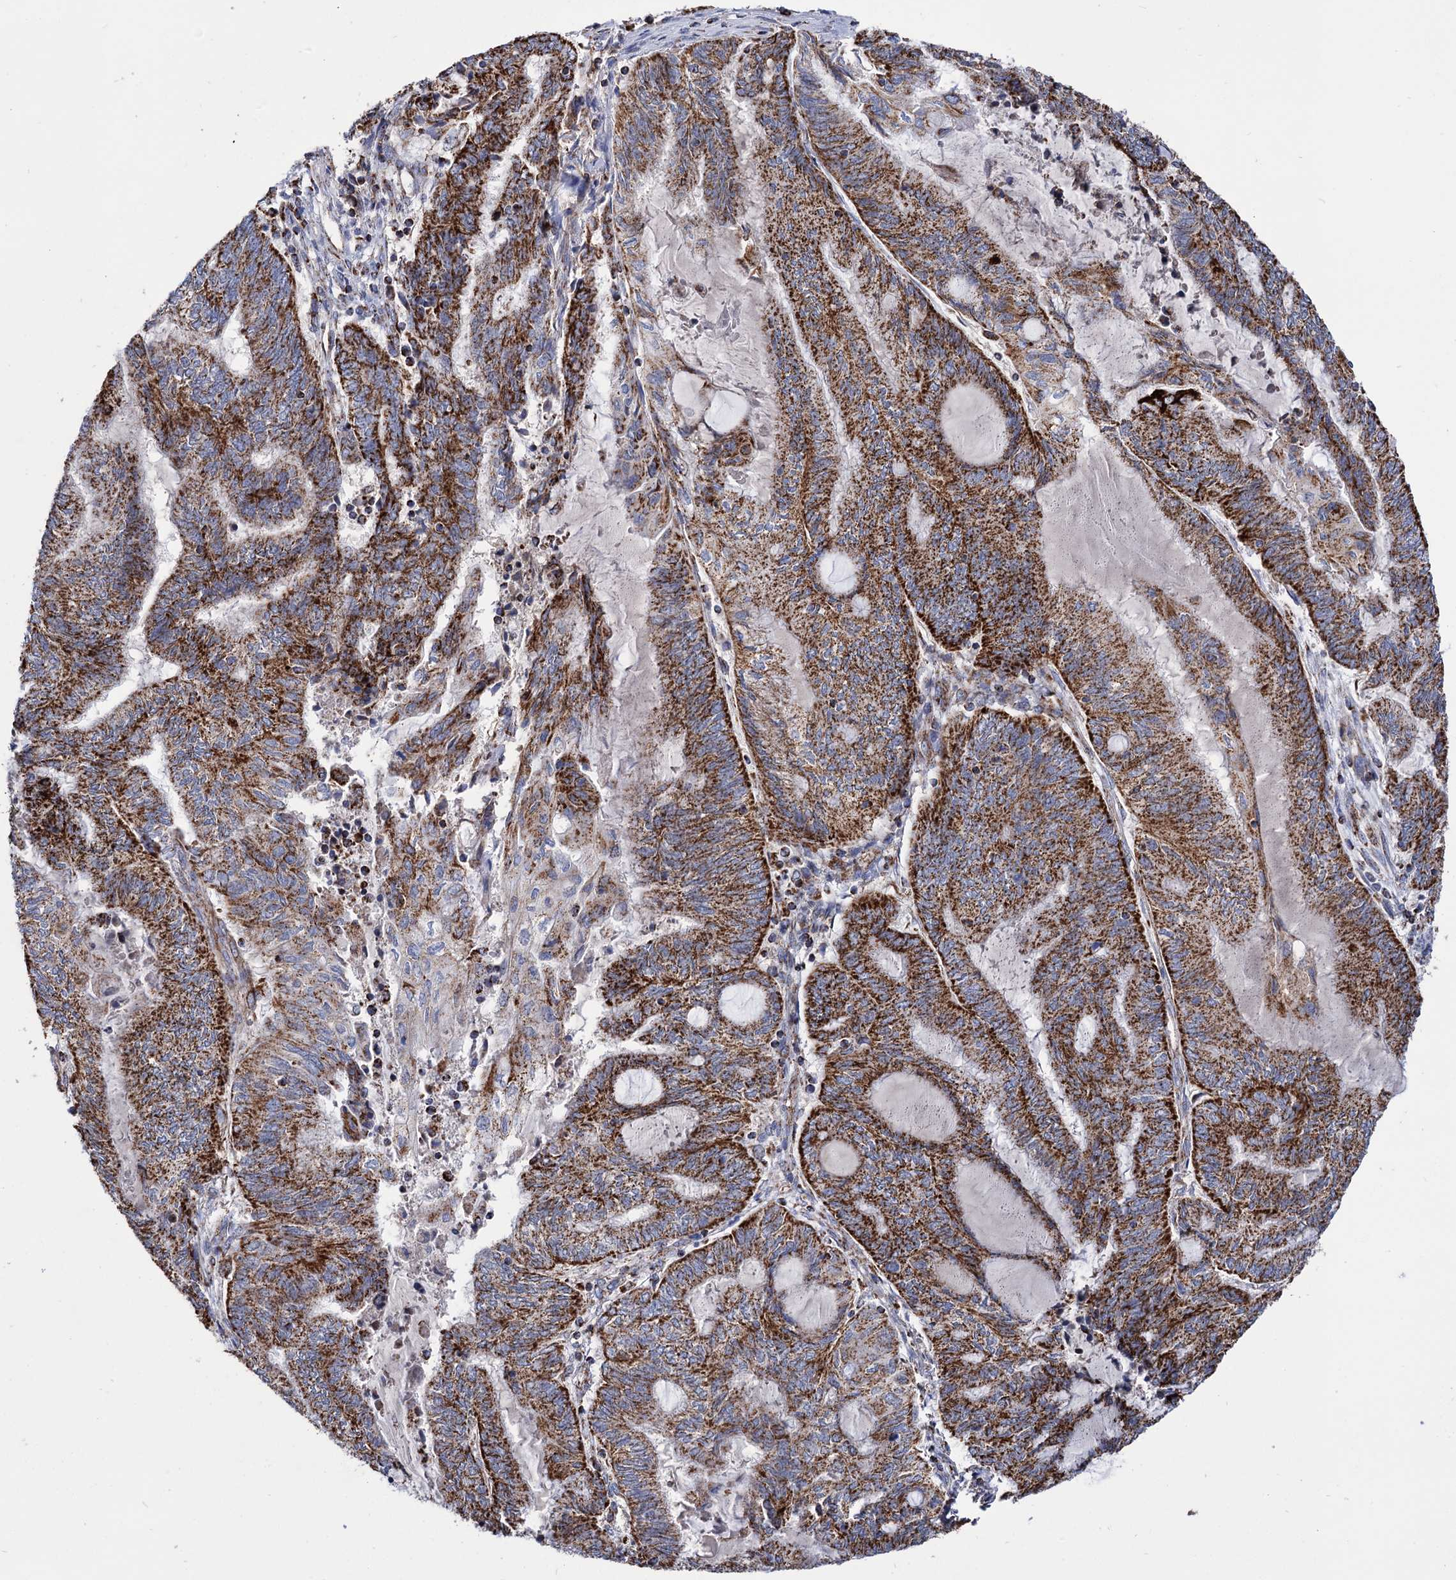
{"staining": {"intensity": "strong", "quantity": ">75%", "location": "cytoplasmic/membranous"}, "tissue": "endometrial cancer", "cell_type": "Tumor cells", "image_type": "cancer", "snomed": [{"axis": "morphology", "description": "Adenocarcinoma, NOS"}, {"axis": "topography", "description": "Uterus"}, {"axis": "topography", "description": "Endometrium"}], "caption": "Immunohistochemistry image of human endometrial cancer (adenocarcinoma) stained for a protein (brown), which reveals high levels of strong cytoplasmic/membranous positivity in about >75% of tumor cells.", "gene": "ABHD10", "patient": {"sex": "female", "age": 70}}